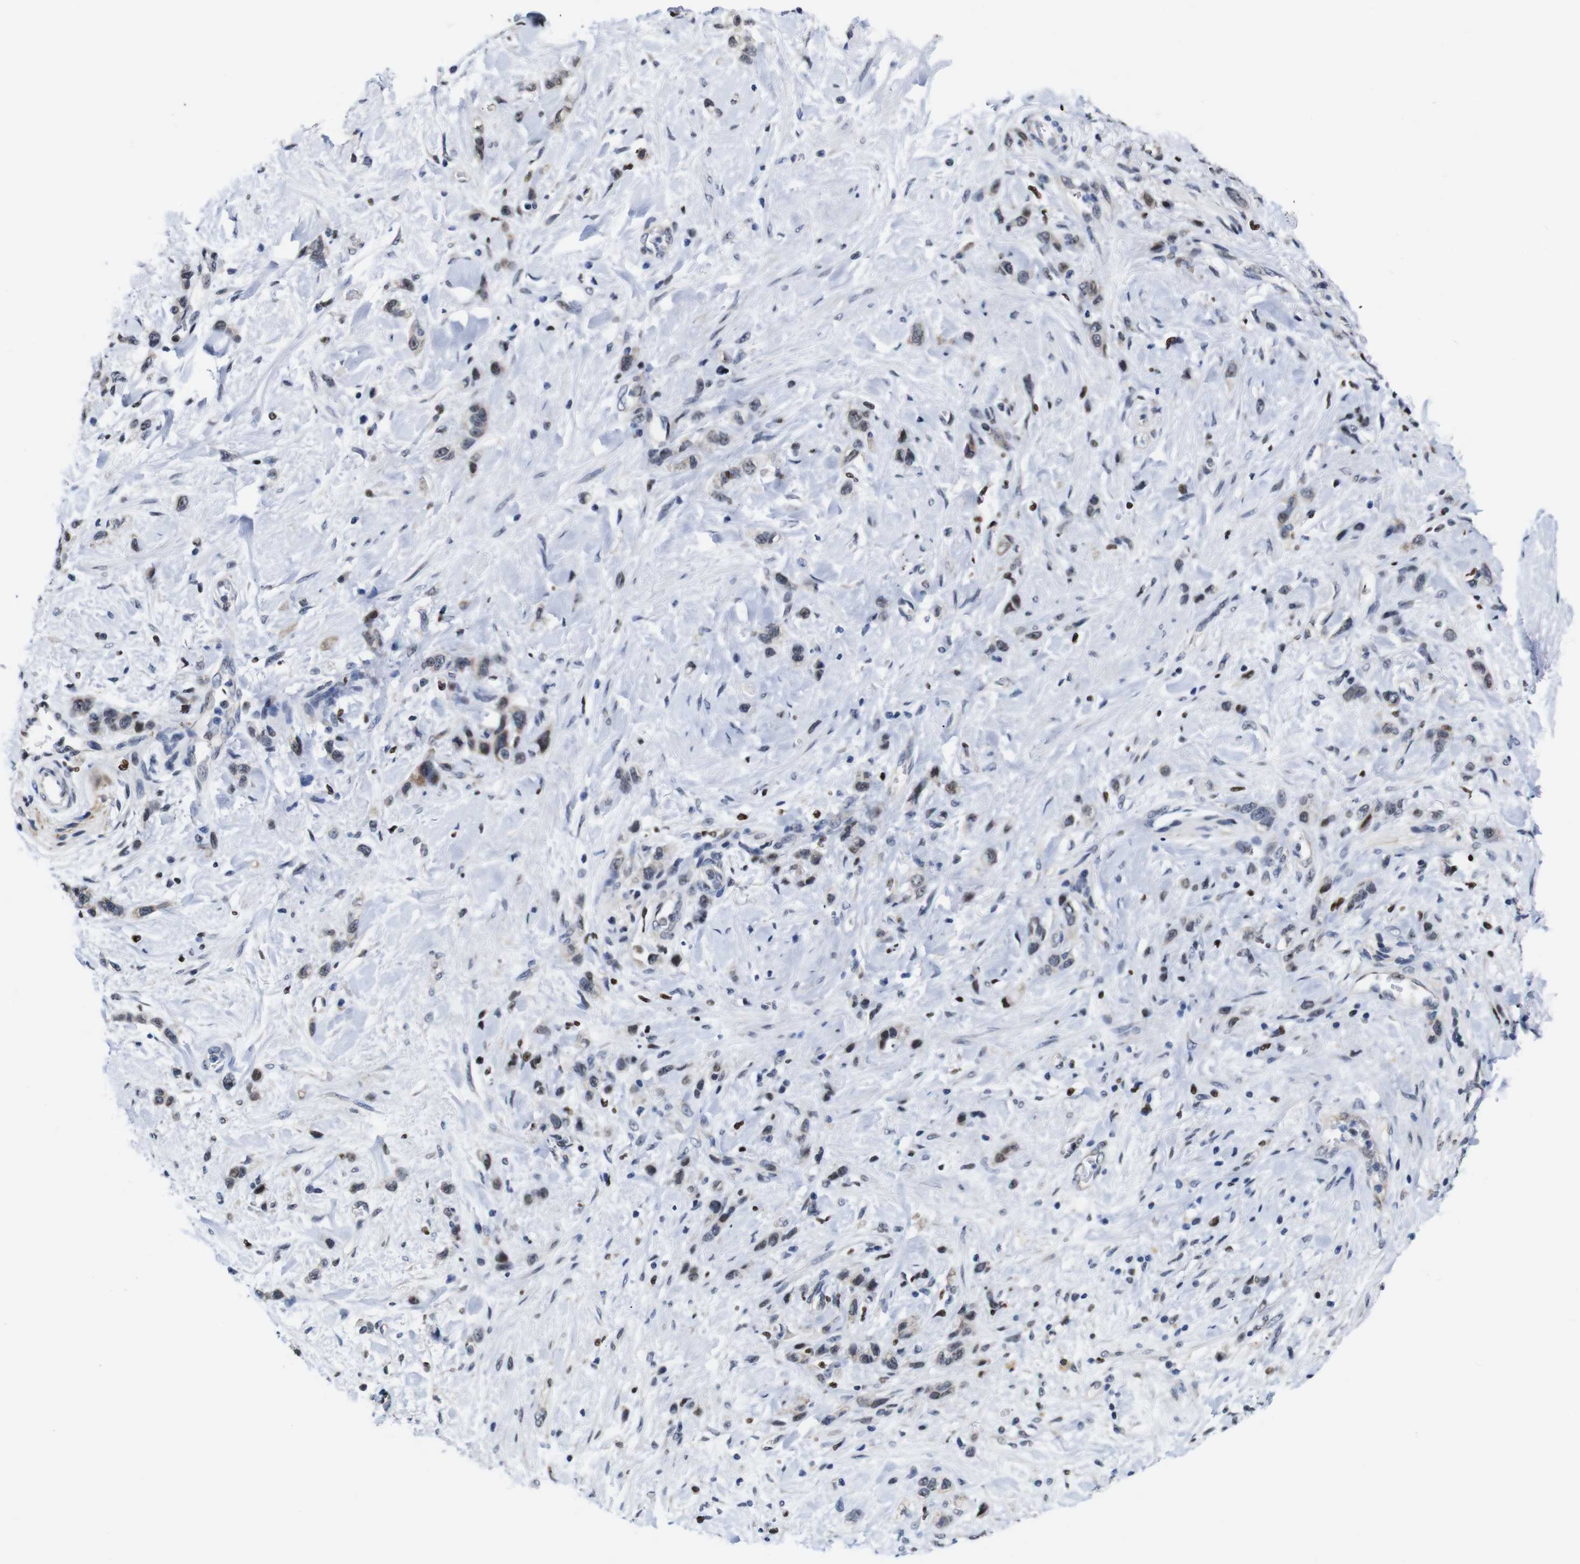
{"staining": {"intensity": "weak", "quantity": "25%-75%", "location": "nuclear"}, "tissue": "stomach cancer", "cell_type": "Tumor cells", "image_type": "cancer", "snomed": [{"axis": "morphology", "description": "Adenocarcinoma, NOS"}, {"axis": "morphology", "description": "Adenocarcinoma, High grade"}, {"axis": "topography", "description": "Stomach, upper"}, {"axis": "topography", "description": "Stomach, lower"}], "caption": "Protein staining shows weak nuclear staining in about 25%-75% of tumor cells in stomach cancer.", "gene": "GATA6", "patient": {"sex": "female", "age": 65}}